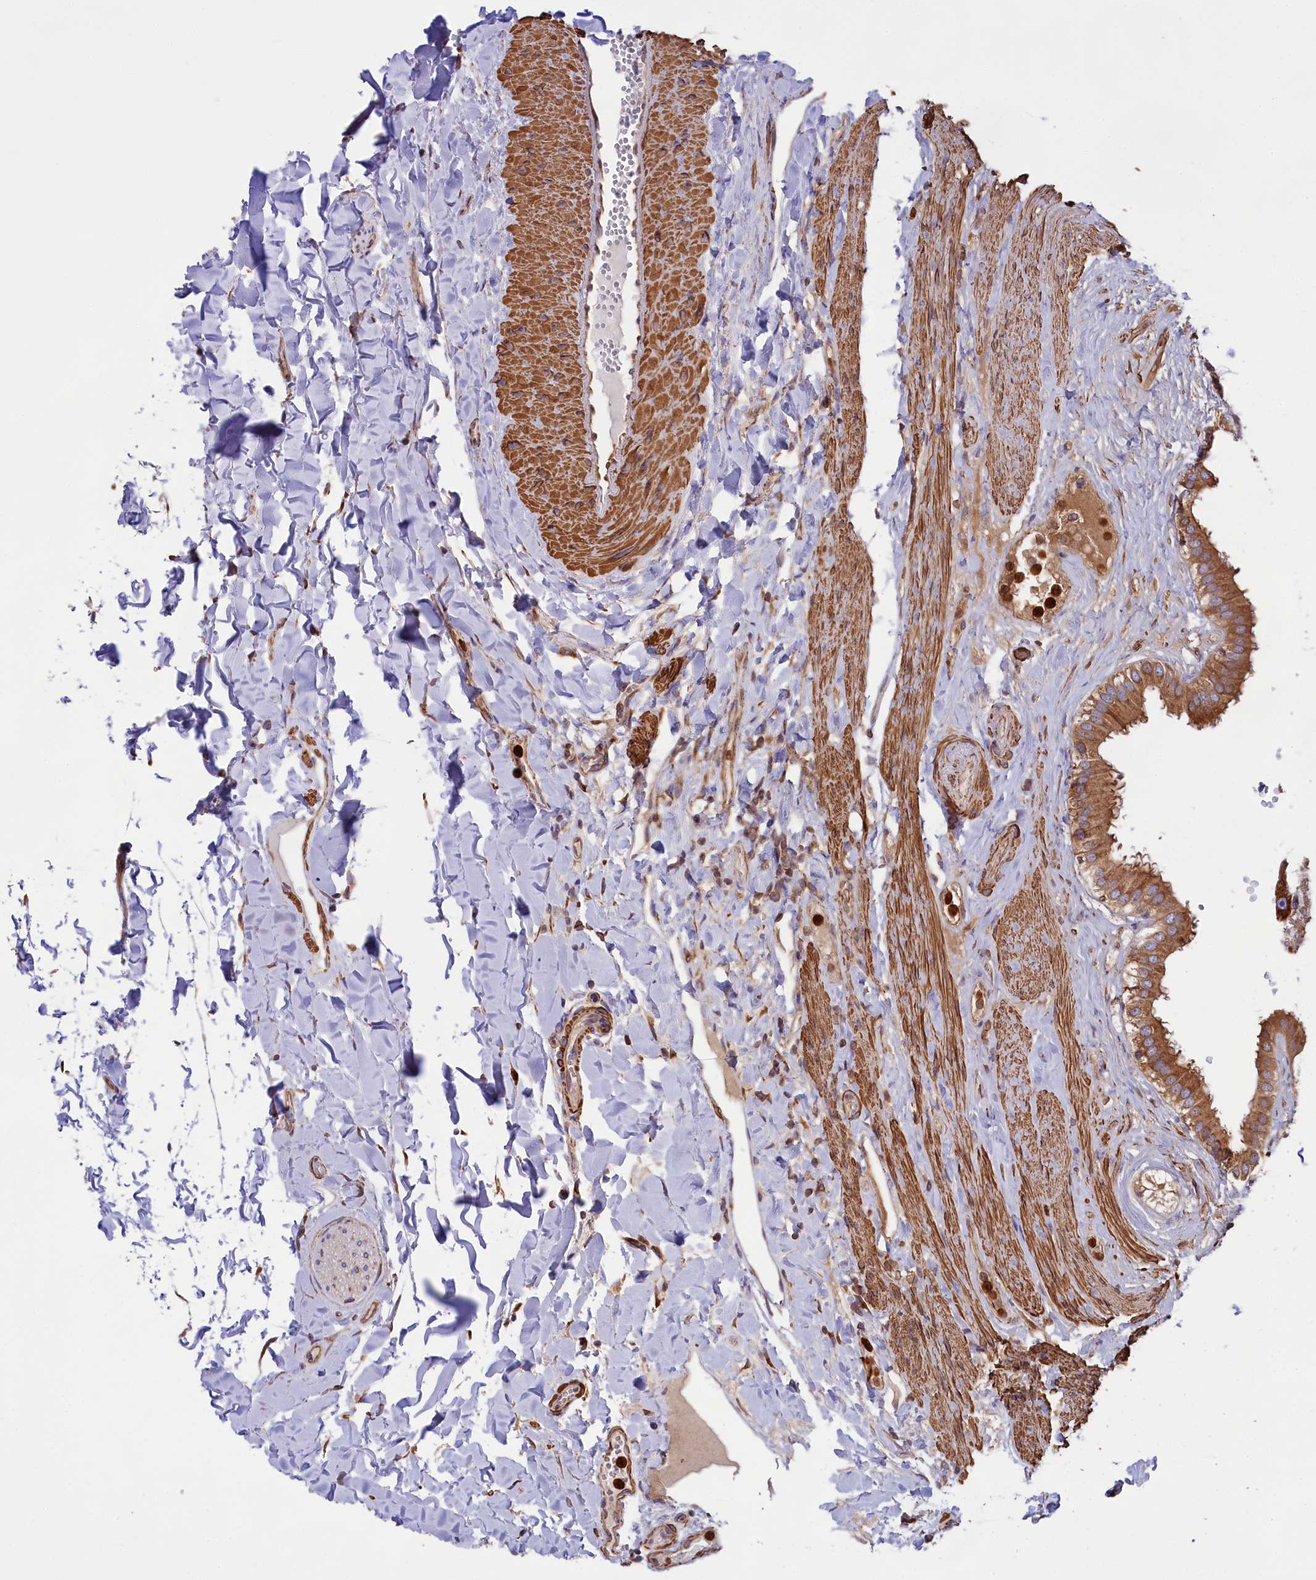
{"staining": {"intensity": "strong", "quantity": ">75%", "location": "cytoplasmic/membranous"}, "tissue": "gallbladder", "cell_type": "Glandular cells", "image_type": "normal", "snomed": [{"axis": "morphology", "description": "Normal tissue, NOS"}, {"axis": "topography", "description": "Gallbladder"}], "caption": "Immunohistochemical staining of normal human gallbladder shows high levels of strong cytoplasmic/membranous staining in approximately >75% of glandular cells.", "gene": "GYS1", "patient": {"sex": "female", "age": 61}}